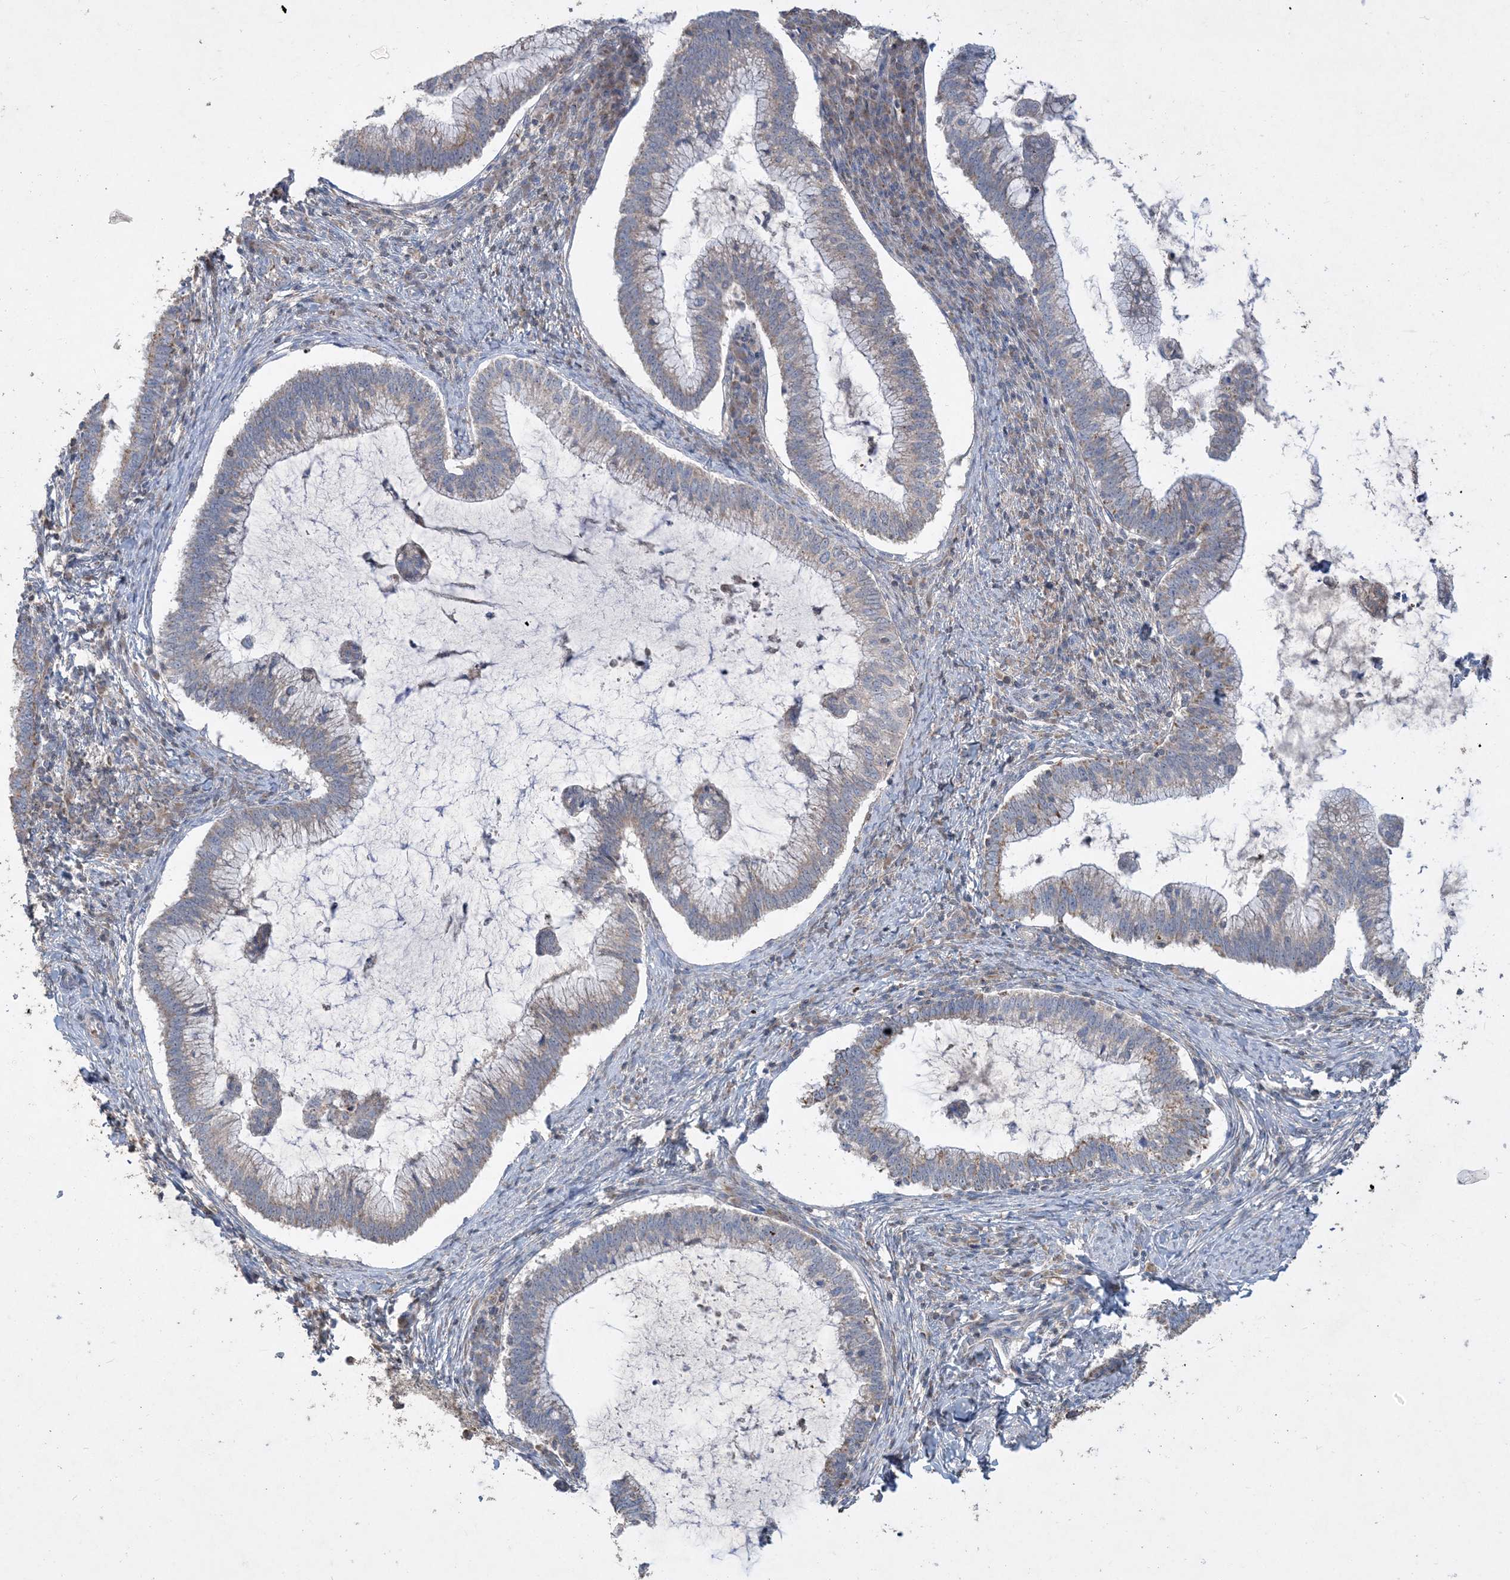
{"staining": {"intensity": "moderate", "quantity": "25%-75%", "location": "cytoplasmic/membranous"}, "tissue": "cervical cancer", "cell_type": "Tumor cells", "image_type": "cancer", "snomed": [{"axis": "morphology", "description": "Adenocarcinoma, NOS"}, {"axis": "topography", "description": "Cervix"}], "caption": "DAB (3,3'-diaminobenzidine) immunohistochemical staining of human cervical cancer (adenocarcinoma) demonstrates moderate cytoplasmic/membranous protein staining in about 25%-75% of tumor cells. (IHC, brightfield microscopy, high magnification).", "gene": "ECHDC1", "patient": {"sex": "female", "age": 36}}